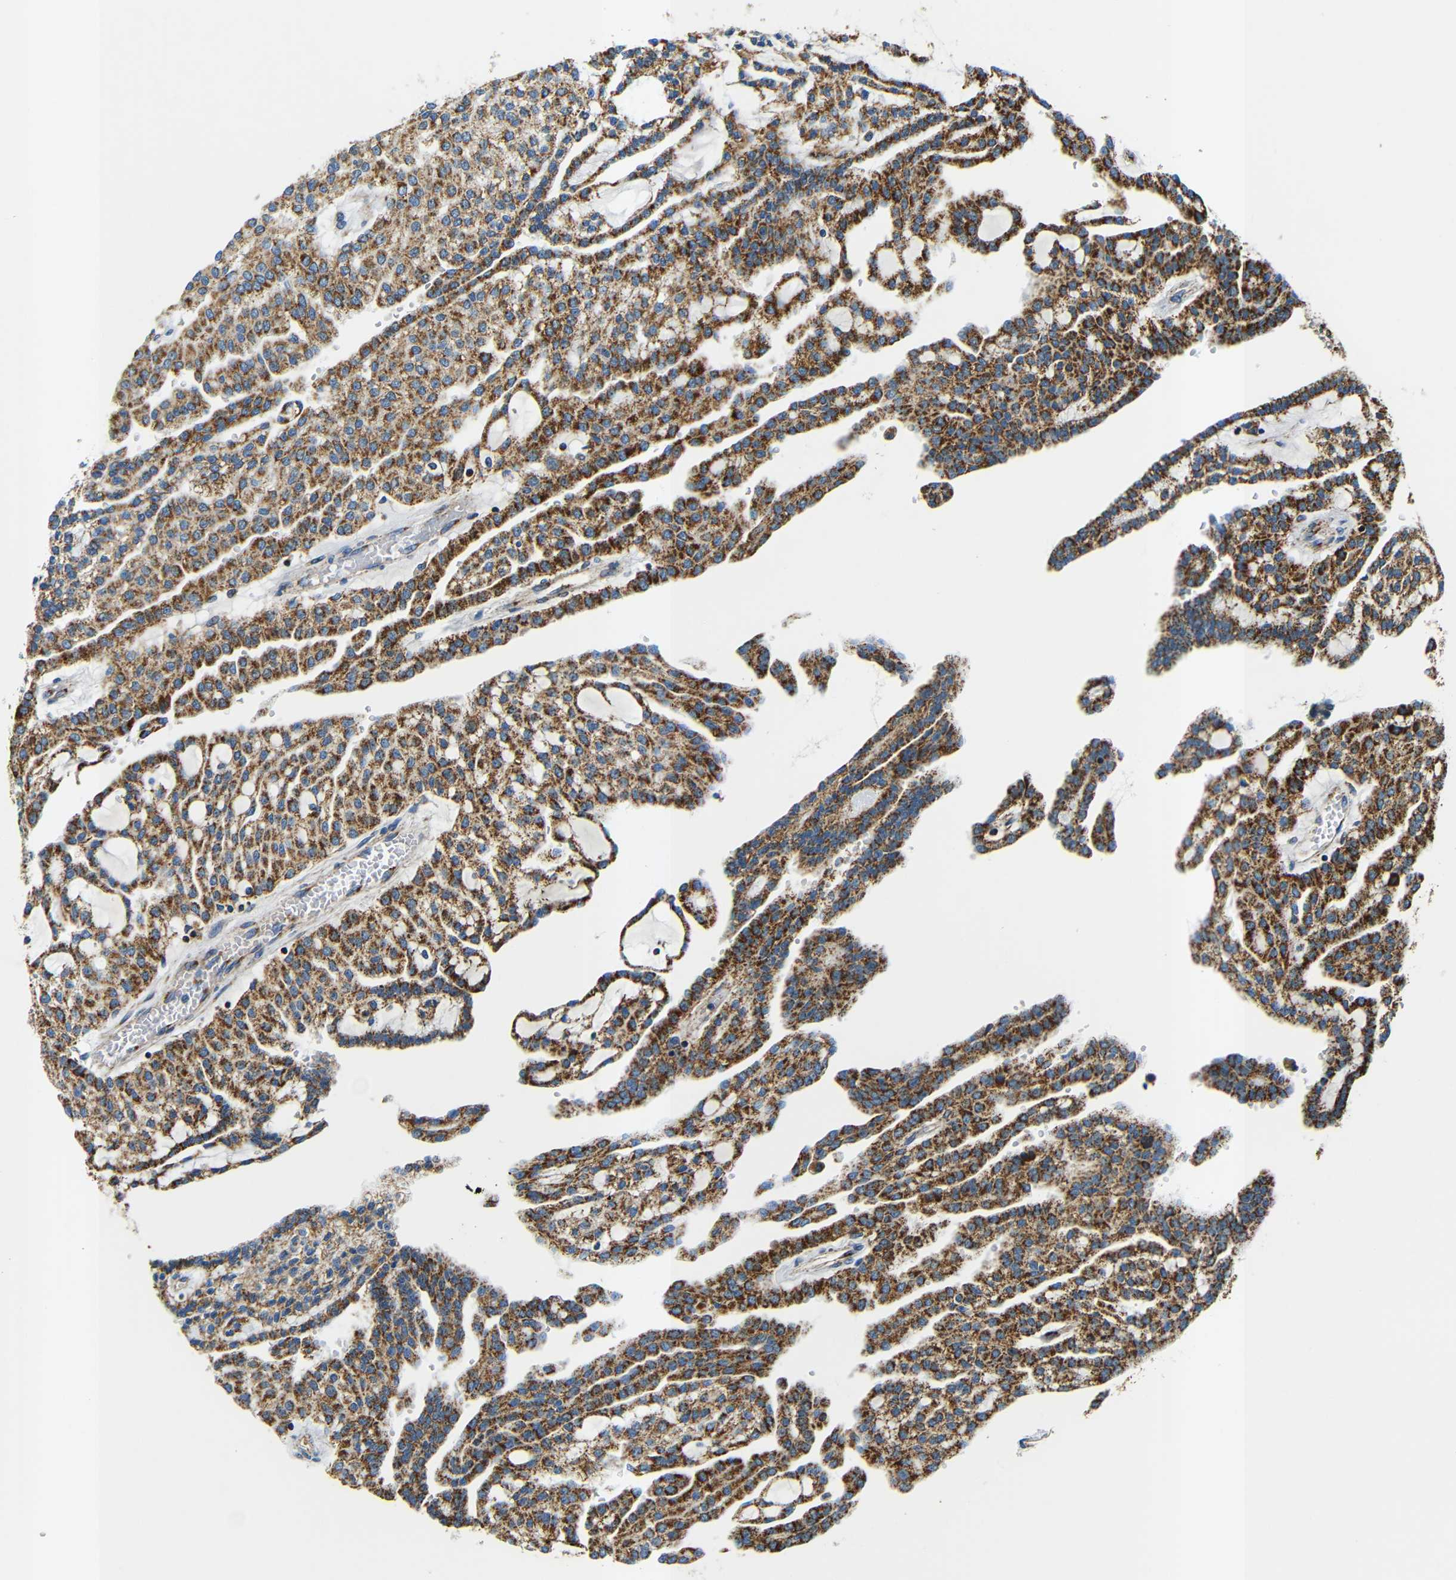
{"staining": {"intensity": "strong", "quantity": ">75%", "location": "cytoplasmic/membranous"}, "tissue": "renal cancer", "cell_type": "Tumor cells", "image_type": "cancer", "snomed": [{"axis": "morphology", "description": "Adenocarcinoma, NOS"}, {"axis": "topography", "description": "Kidney"}], "caption": "Immunohistochemical staining of human renal cancer (adenocarcinoma) demonstrates high levels of strong cytoplasmic/membranous protein expression in approximately >75% of tumor cells.", "gene": "GALNT18", "patient": {"sex": "male", "age": 63}}